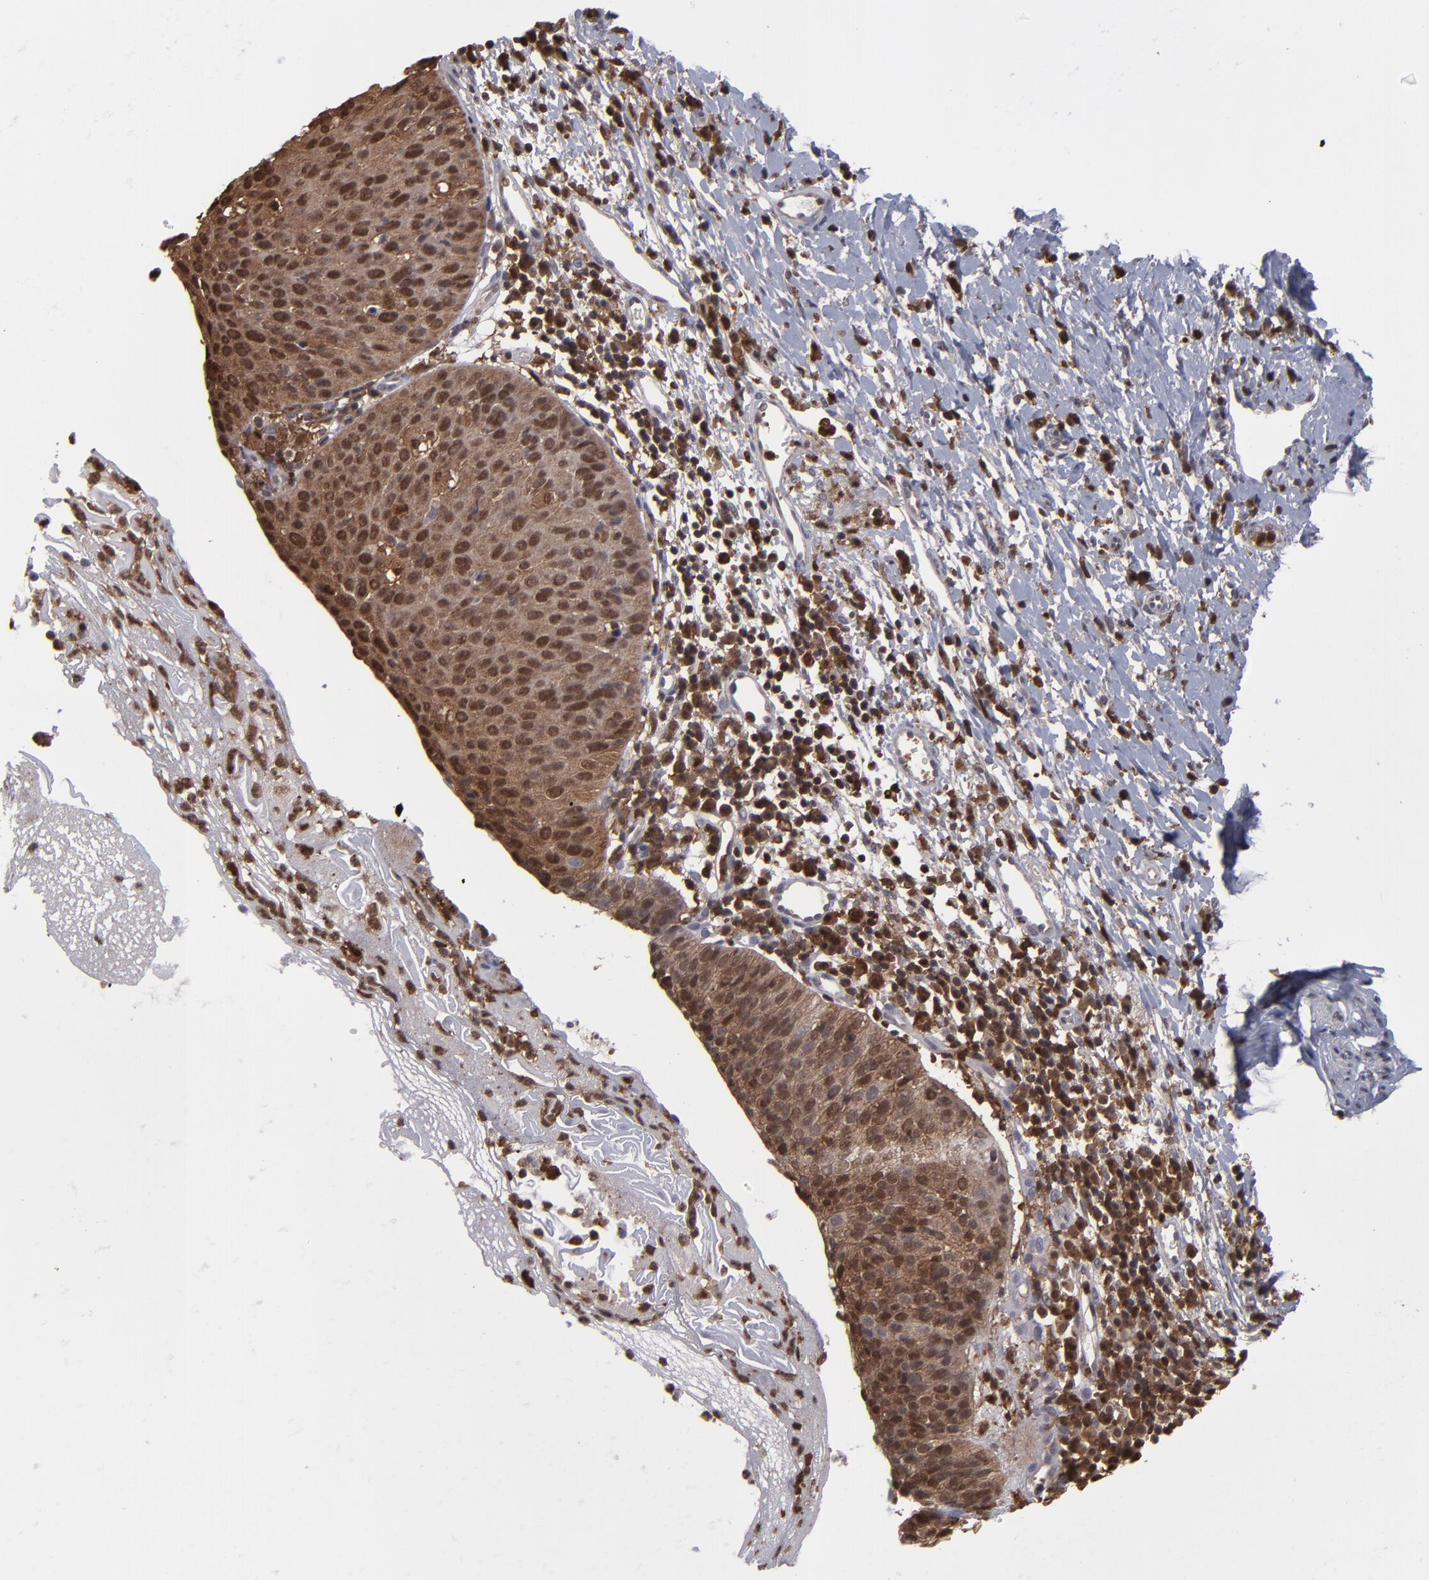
{"staining": {"intensity": "moderate", "quantity": ">75%", "location": "cytoplasmic/membranous,nuclear"}, "tissue": "cervical cancer", "cell_type": "Tumor cells", "image_type": "cancer", "snomed": [{"axis": "morphology", "description": "Normal tissue, NOS"}, {"axis": "morphology", "description": "Squamous cell carcinoma, NOS"}, {"axis": "topography", "description": "Cervix"}], "caption": "Immunohistochemical staining of cervical cancer exhibits medium levels of moderate cytoplasmic/membranous and nuclear staining in approximately >75% of tumor cells.", "gene": "GRB2", "patient": {"sex": "female", "age": 39}}